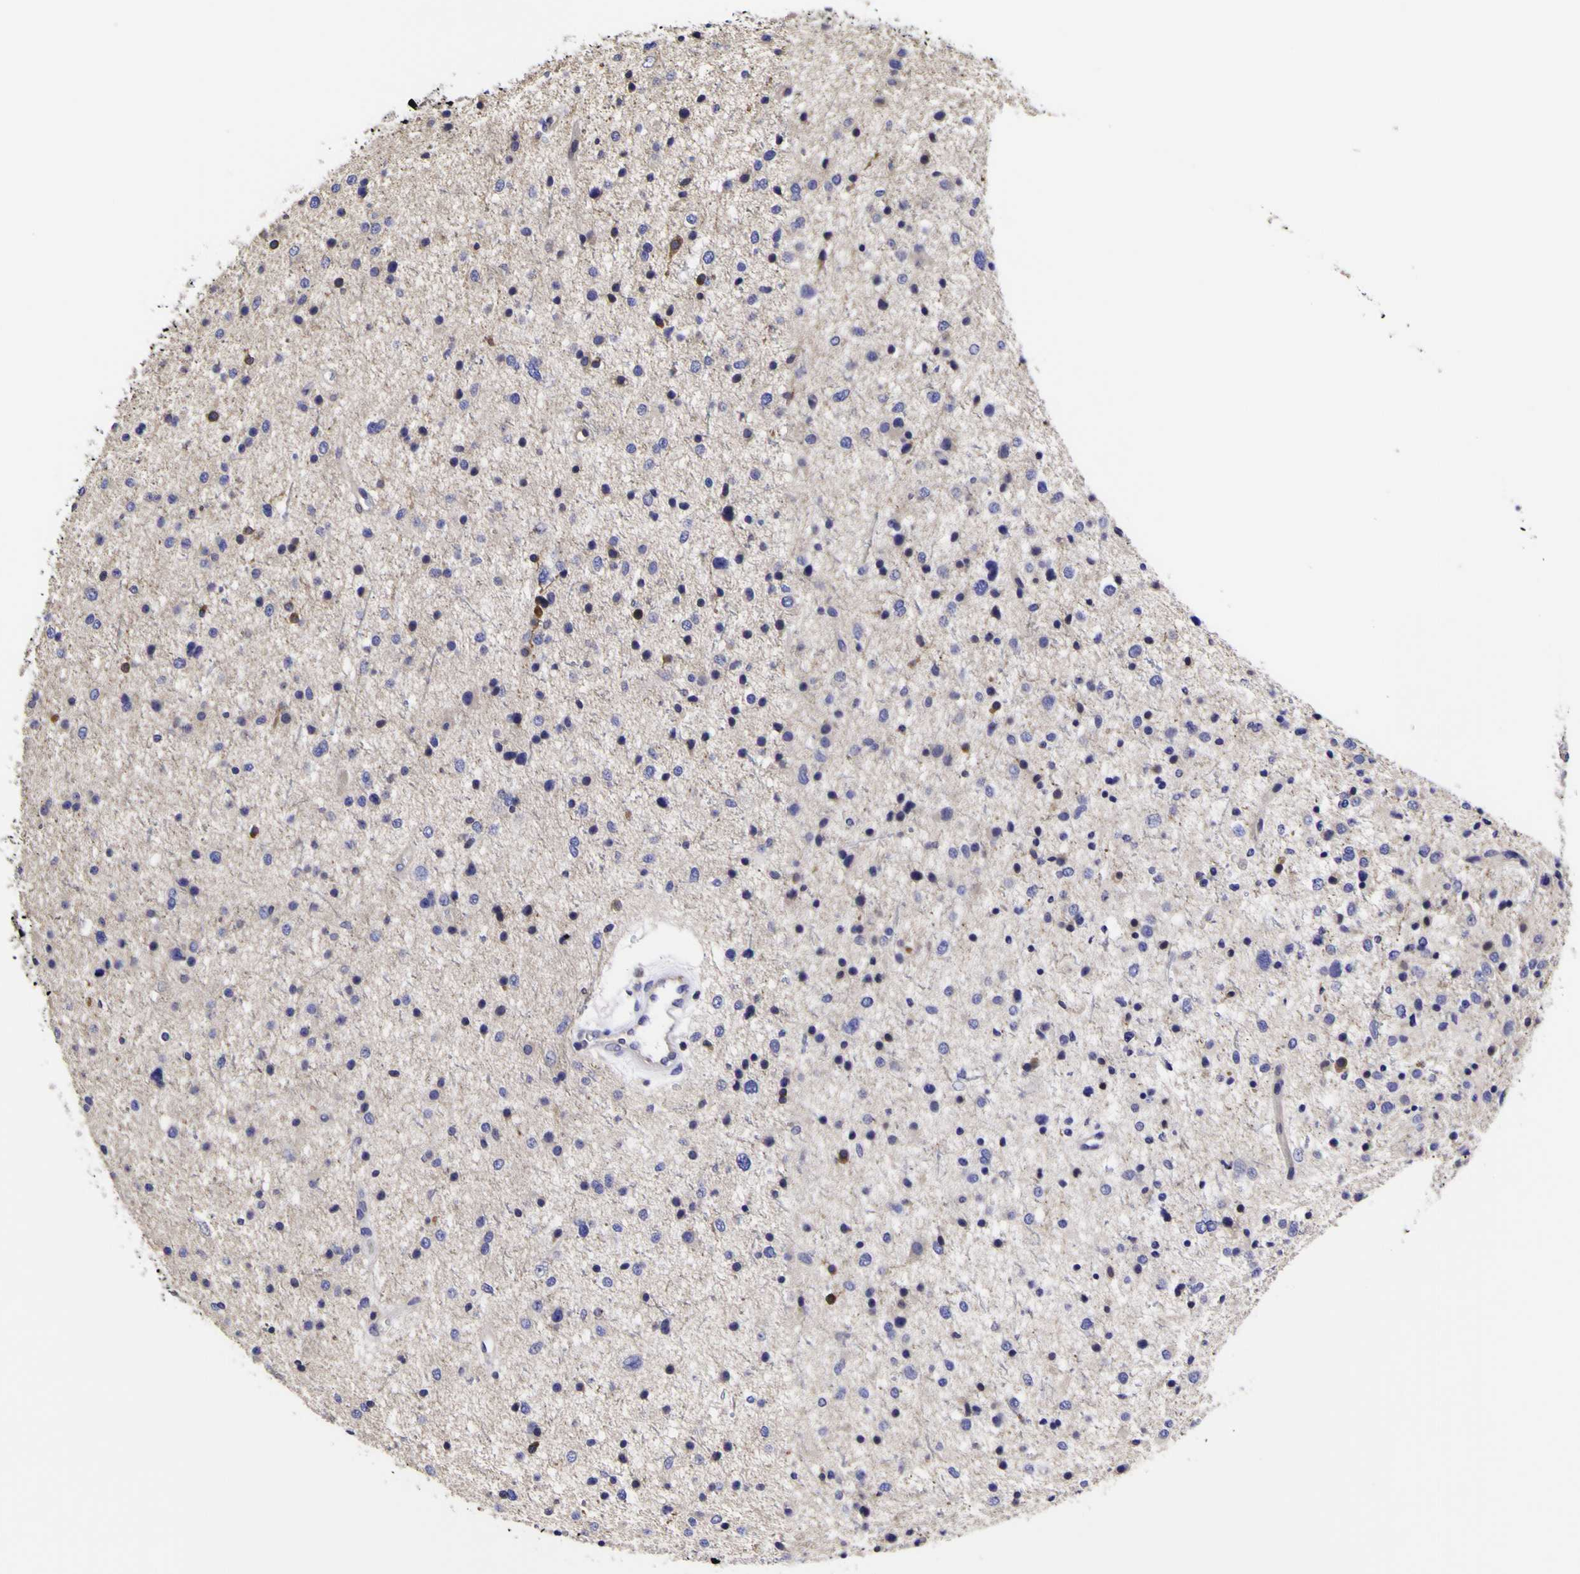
{"staining": {"intensity": "negative", "quantity": "none", "location": "none"}, "tissue": "glioma", "cell_type": "Tumor cells", "image_type": "cancer", "snomed": [{"axis": "morphology", "description": "Glioma, malignant, Low grade"}, {"axis": "topography", "description": "Brain"}], "caption": "Immunohistochemical staining of human malignant glioma (low-grade) reveals no significant expression in tumor cells.", "gene": "MAPK14", "patient": {"sex": "female", "age": 37}}